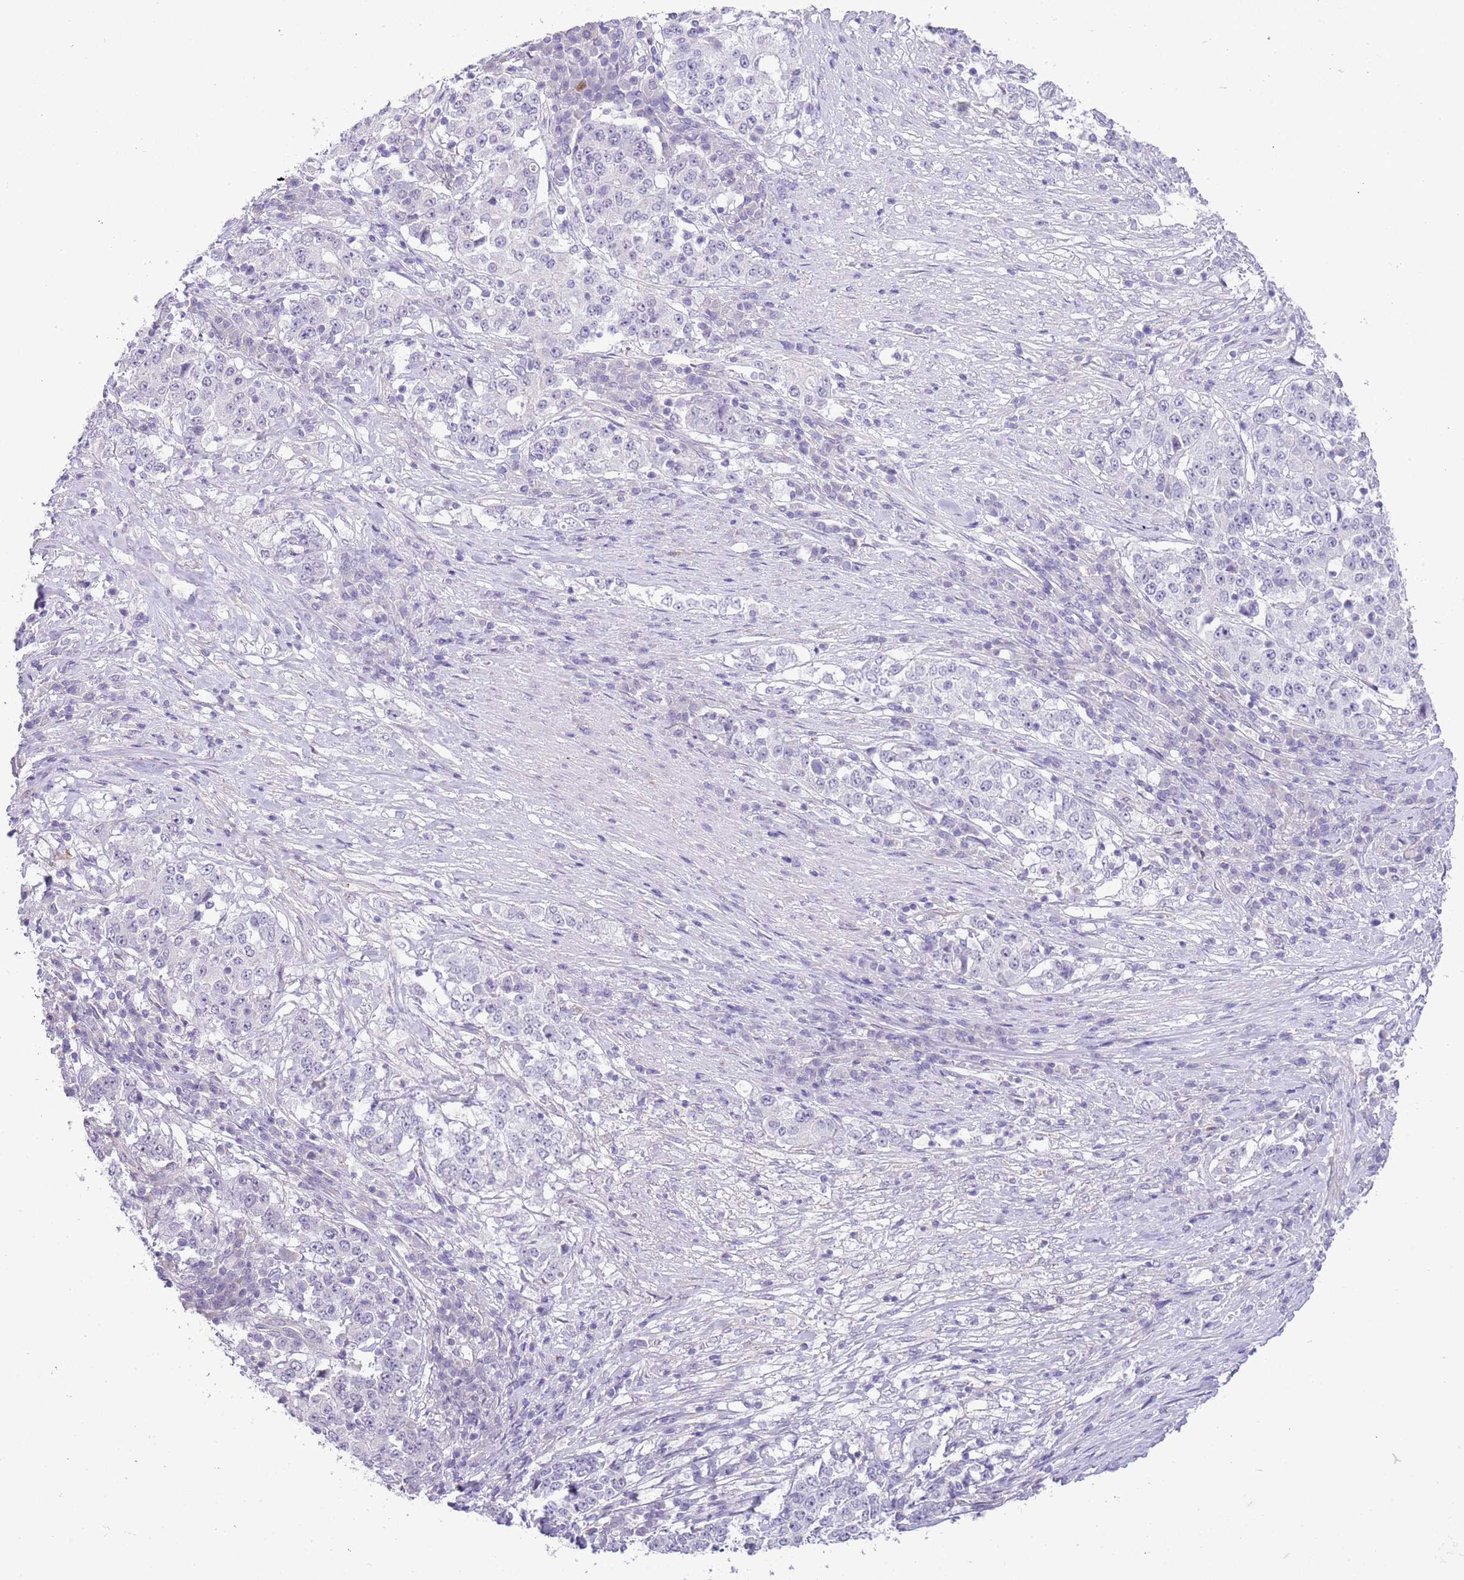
{"staining": {"intensity": "negative", "quantity": "none", "location": "none"}, "tissue": "stomach cancer", "cell_type": "Tumor cells", "image_type": "cancer", "snomed": [{"axis": "morphology", "description": "Adenocarcinoma, NOS"}, {"axis": "topography", "description": "Stomach"}], "caption": "Adenocarcinoma (stomach) was stained to show a protein in brown. There is no significant expression in tumor cells.", "gene": "MIDN", "patient": {"sex": "male", "age": 59}}